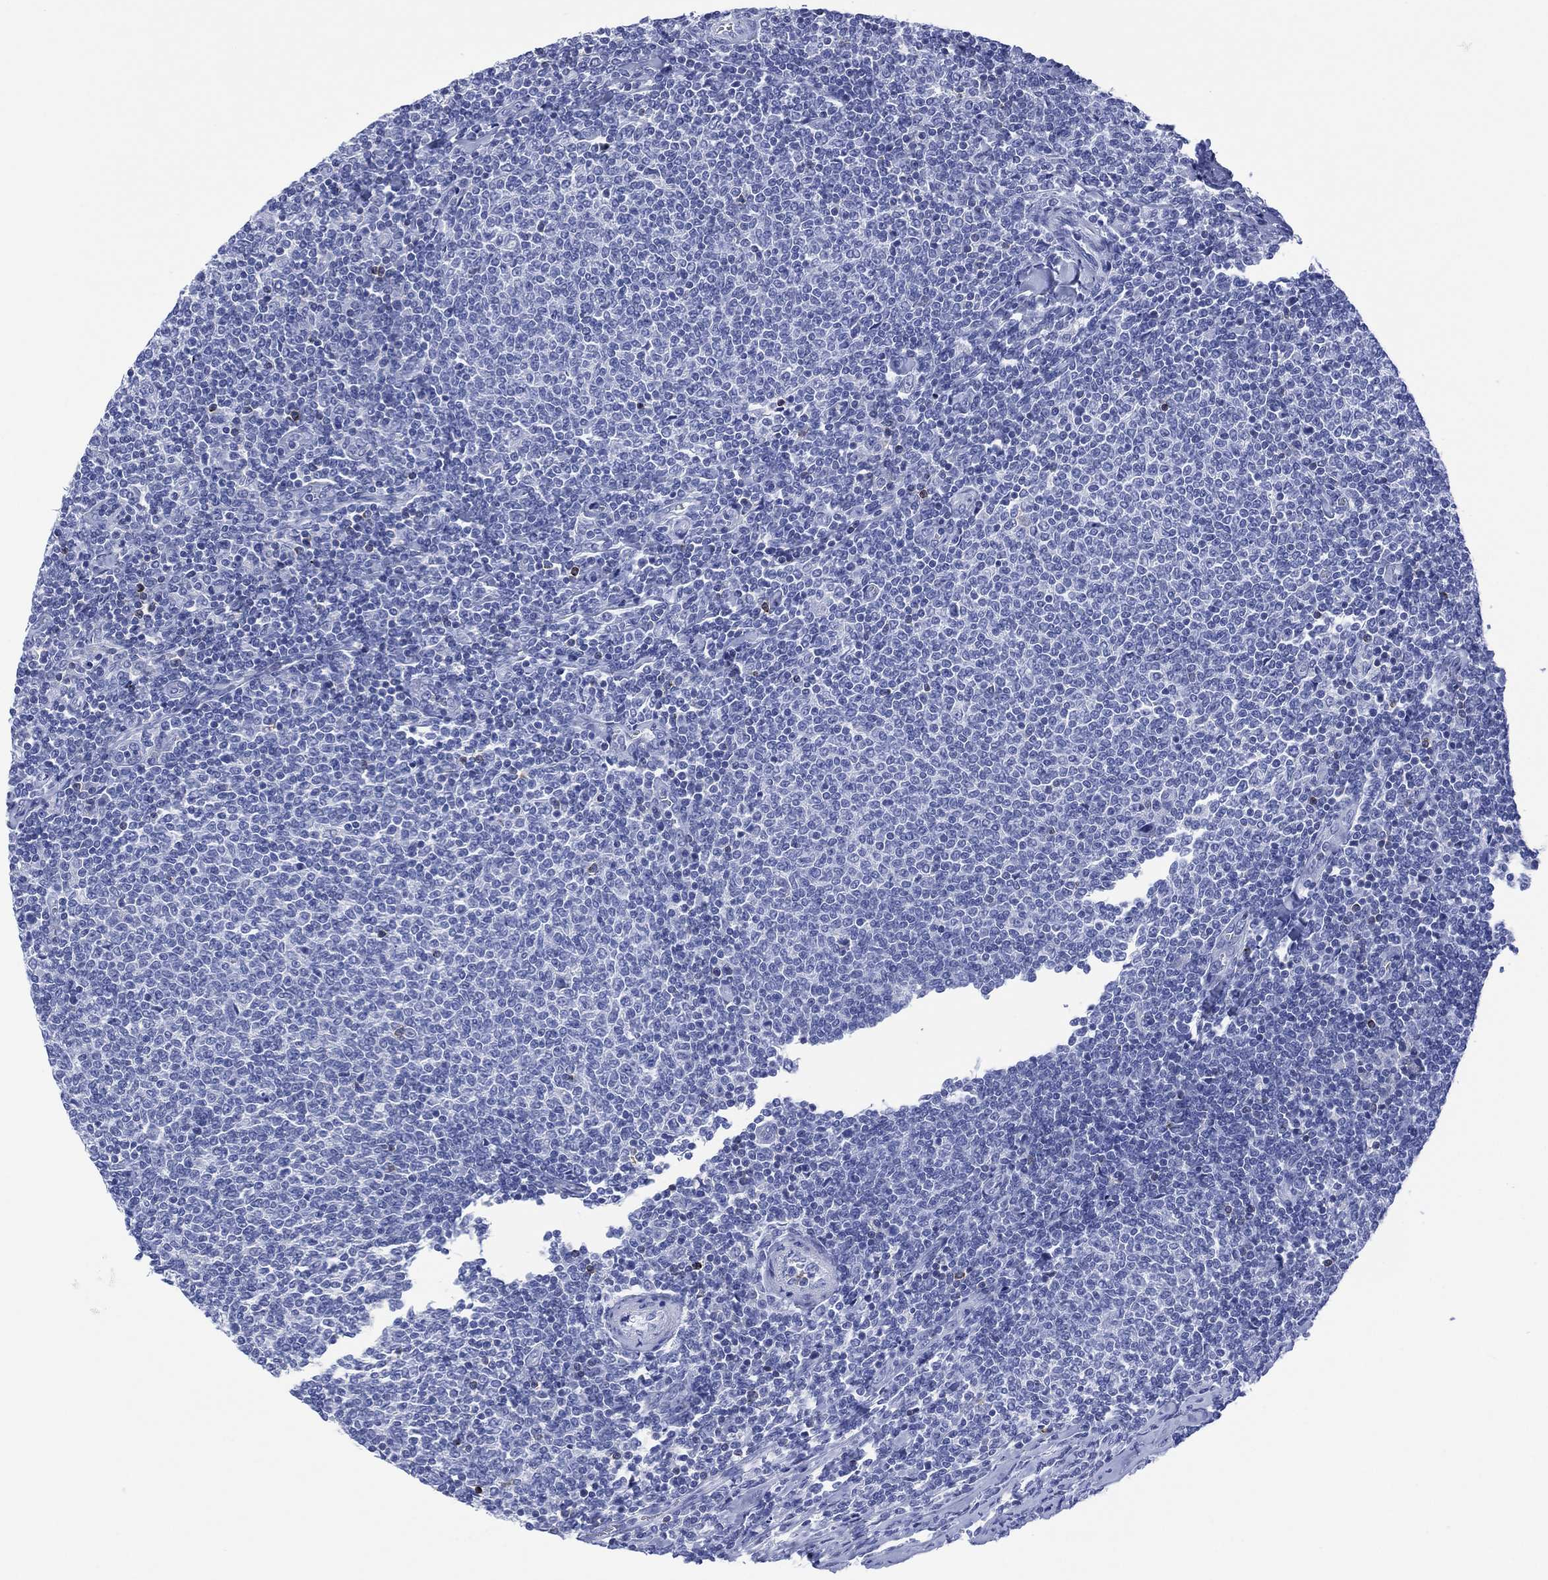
{"staining": {"intensity": "negative", "quantity": "none", "location": "none"}, "tissue": "lymphoma", "cell_type": "Tumor cells", "image_type": "cancer", "snomed": [{"axis": "morphology", "description": "Malignant lymphoma, non-Hodgkin's type, Low grade"}, {"axis": "topography", "description": "Lymph node"}], "caption": "Low-grade malignant lymphoma, non-Hodgkin's type was stained to show a protein in brown. There is no significant expression in tumor cells.", "gene": "DPP4", "patient": {"sex": "male", "age": 52}}